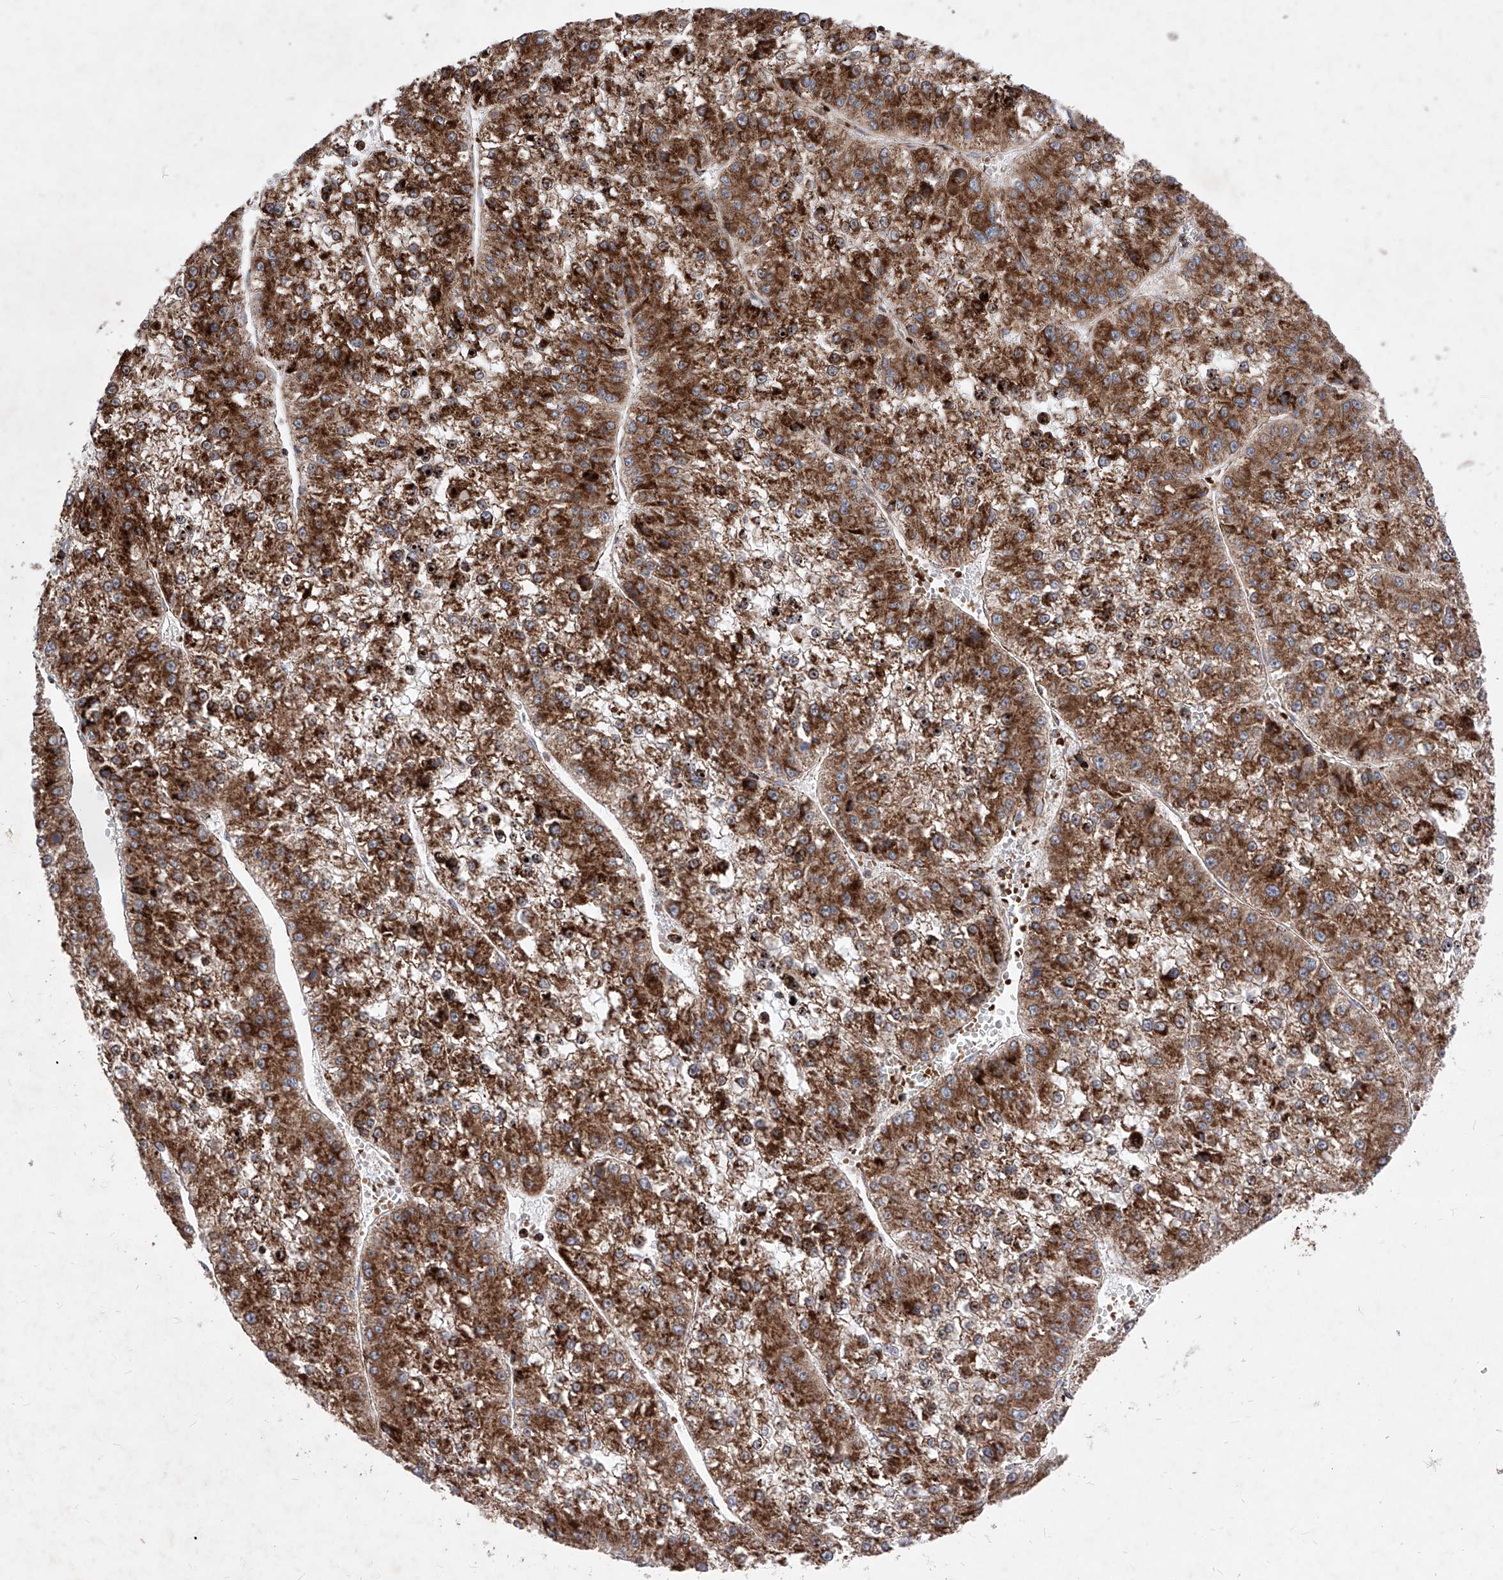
{"staining": {"intensity": "strong", "quantity": ">75%", "location": "cytoplasmic/membranous"}, "tissue": "liver cancer", "cell_type": "Tumor cells", "image_type": "cancer", "snomed": [{"axis": "morphology", "description": "Carcinoma, Hepatocellular, NOS"}, {"axis": "topography", "description": "Liver"}], "caption": "Protein expression analysis of liver cancer demonstrates strong cytoplasmic/membranous staining in approximately >75% of tumor cells.", "gene": "SEMA6A", "patient": {"sex": "female", "age": 73}}